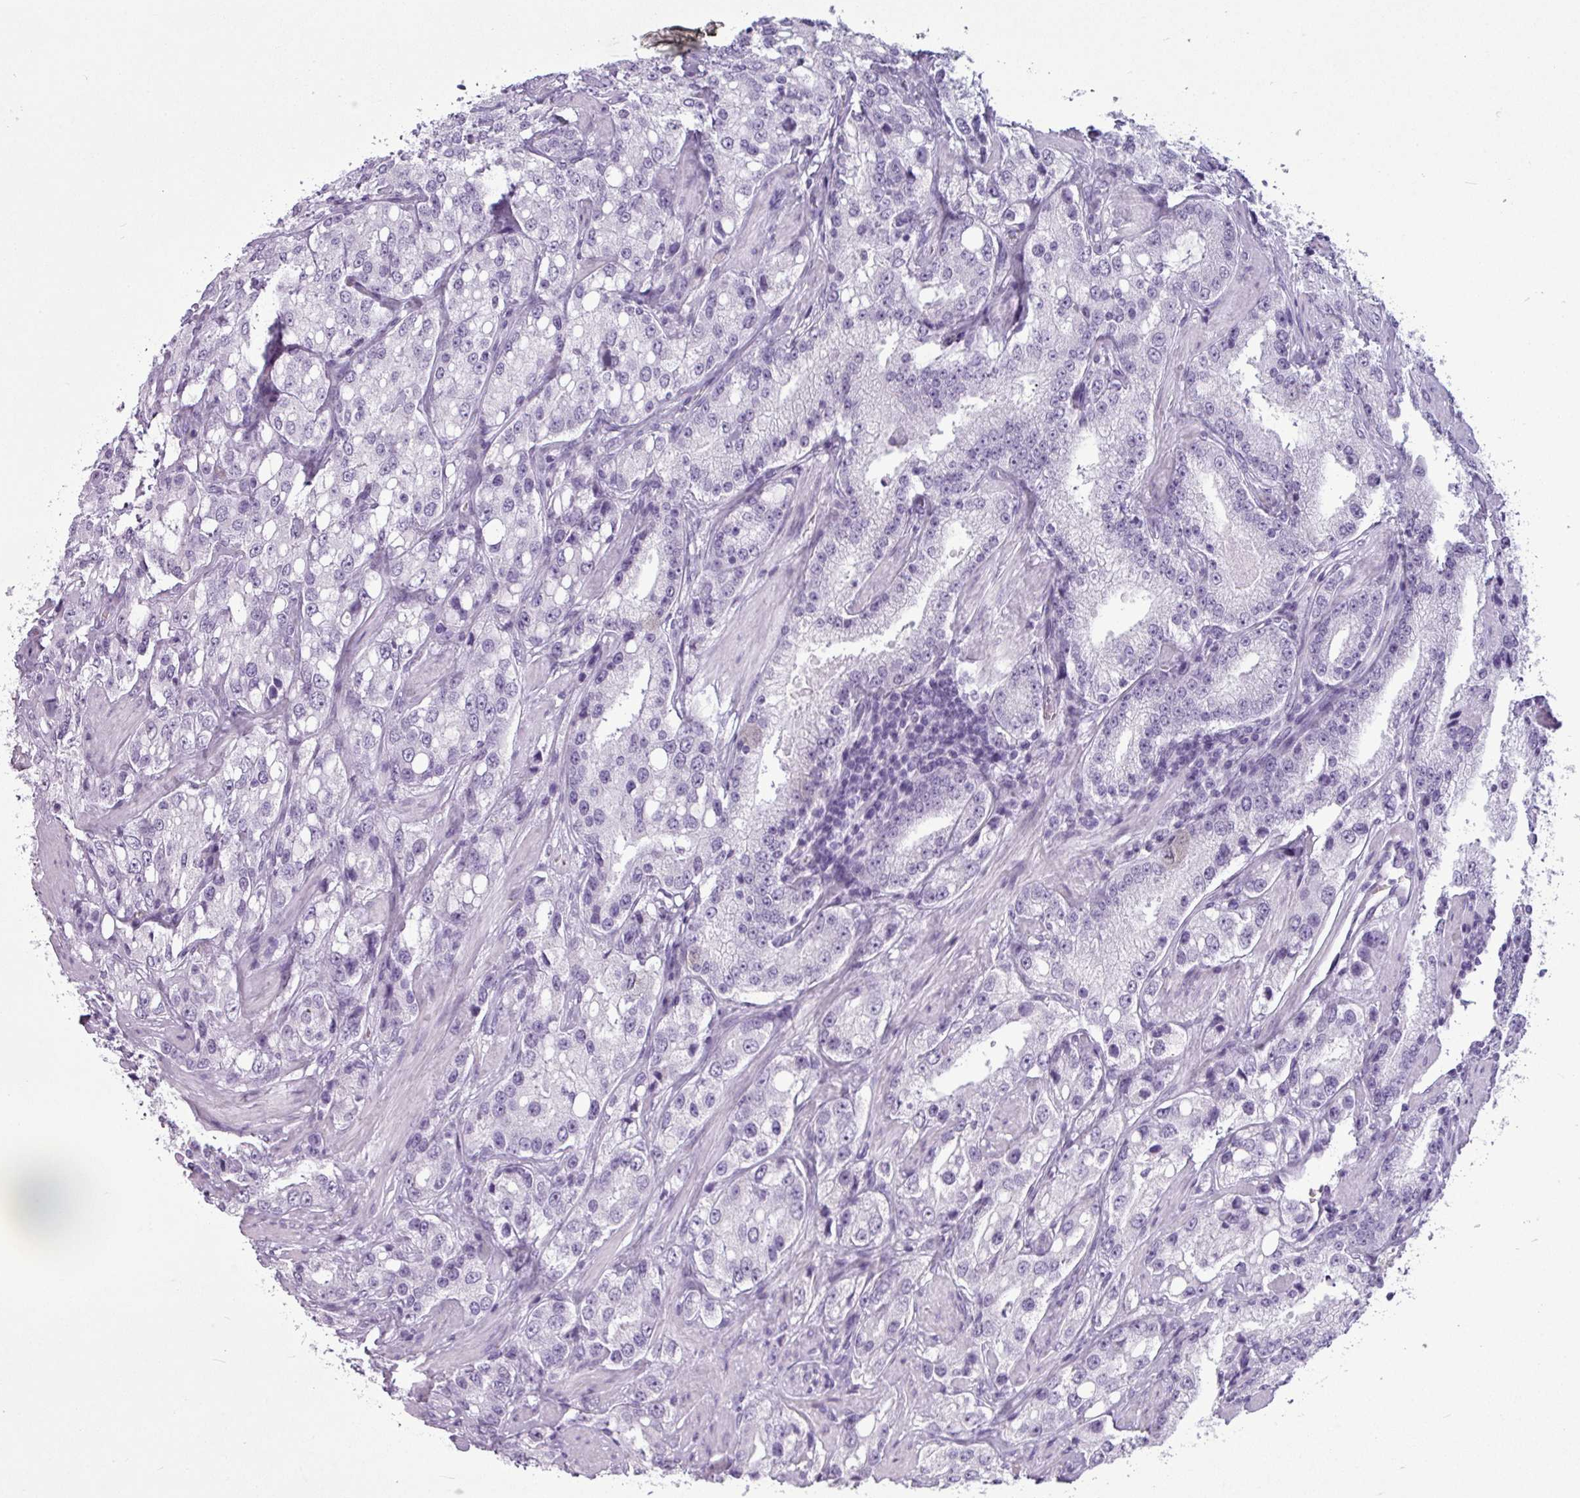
{"staining": {"intensity": "negative", "quantity": "none", "location": "none"}, "tissue": "prostate cancer", "cell_type": "Tumor cells", "image_type": "cancer", "snomed": [{"axis": "morphology", "description": "Adenocarcinoma, High grade"}, {"axis": "topography", "description": "Prostate"}], "caption": "This is an immunohistochemistry image of prostate cancer (high-grade adenocarcinoma). There is no expression in tumor cells.", "gene": "AMY1B", "patient": {"sex": "male", "age": 66}}